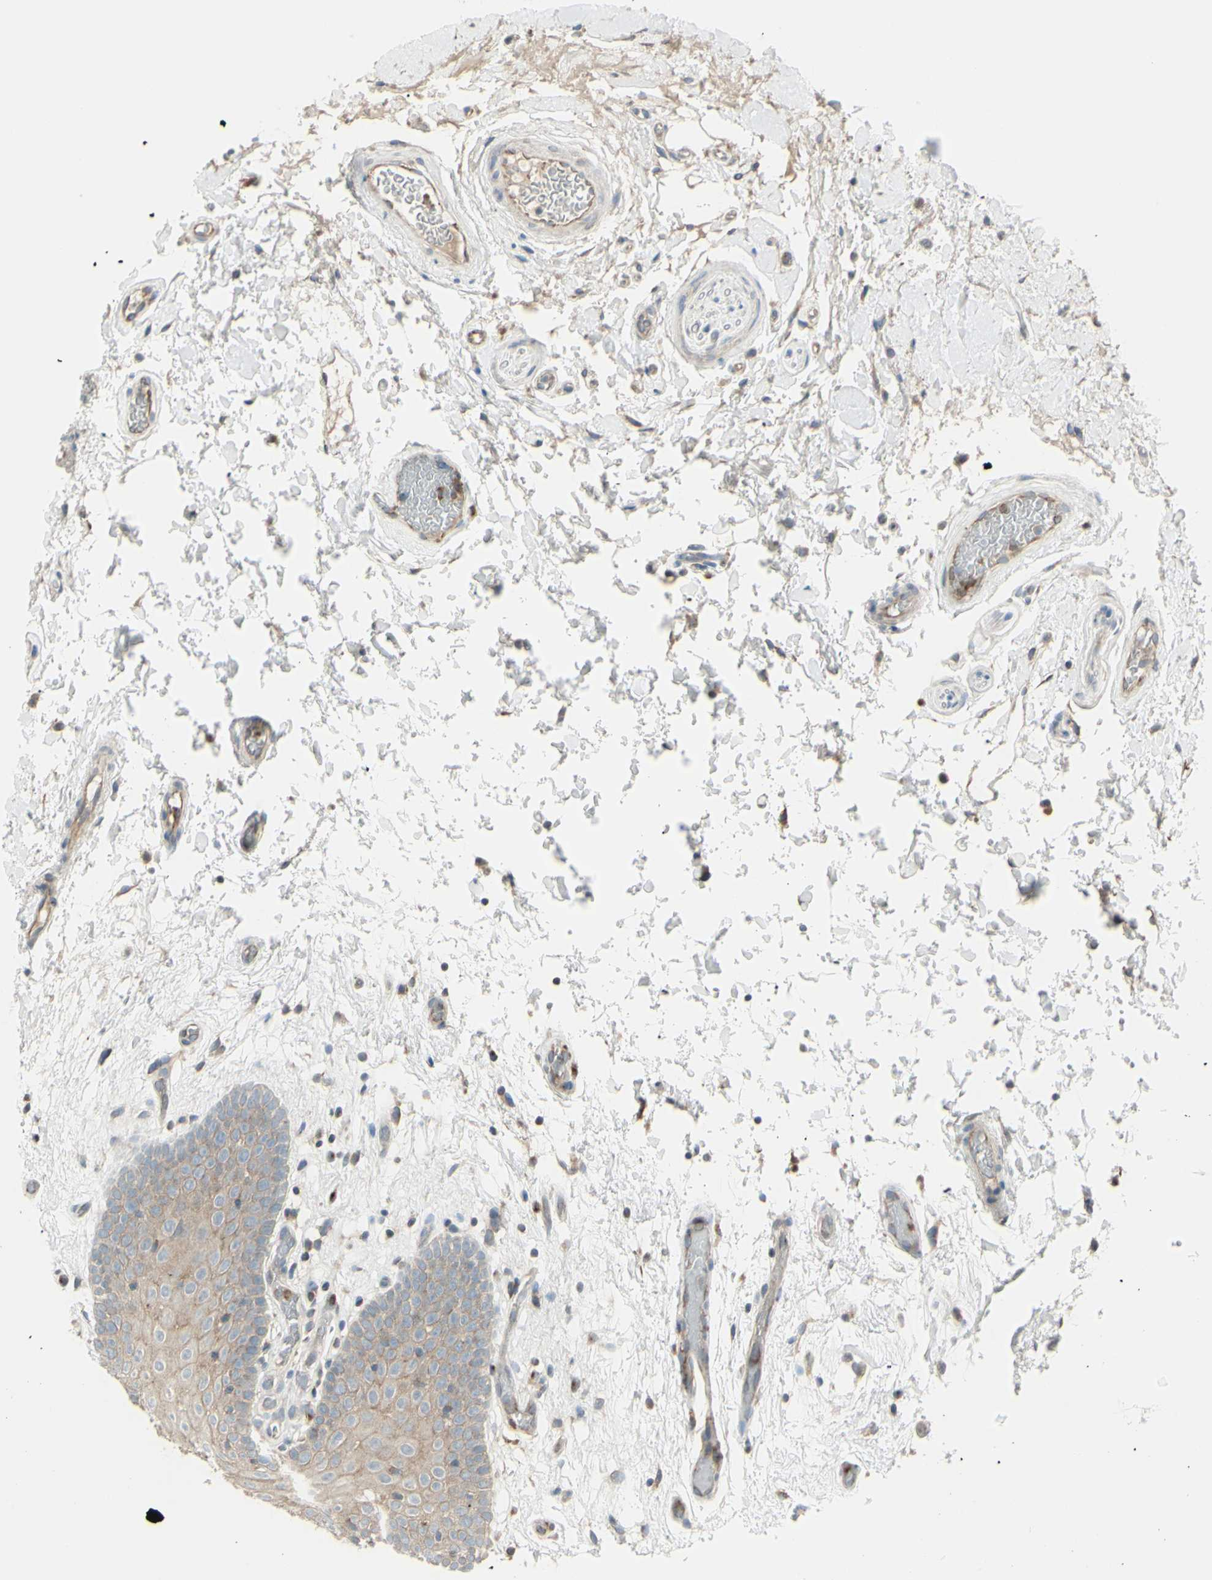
{"staining": {"intensity": "weak", "quantity": ">75%", "location": "cytoplasmic/membranous"}, "tissue": "oral mucosa", "cell_type": "Squamous epithelial cells", "image_type": "normal", "snomed": [{"axis": "morphology", "description": "Normal tissue, NOS"}, {"axis": "morphology", "description": "Squamous cell carcinoma, NOS"}, {"axis": "topography", "description": "Skeletal muscle"}, {"axis": "topography", "description": "Oral tissue"}, {"axis": "topography", "description": "Head-Neck"}], "caption": "Protein staining shows weak cytoplasmic/membranous expression in approximately >75% of squamous epithelial cells in normal oral mucosa.", "gene": "LMTK2", "patient": {"sex": "male", "age": 71}}